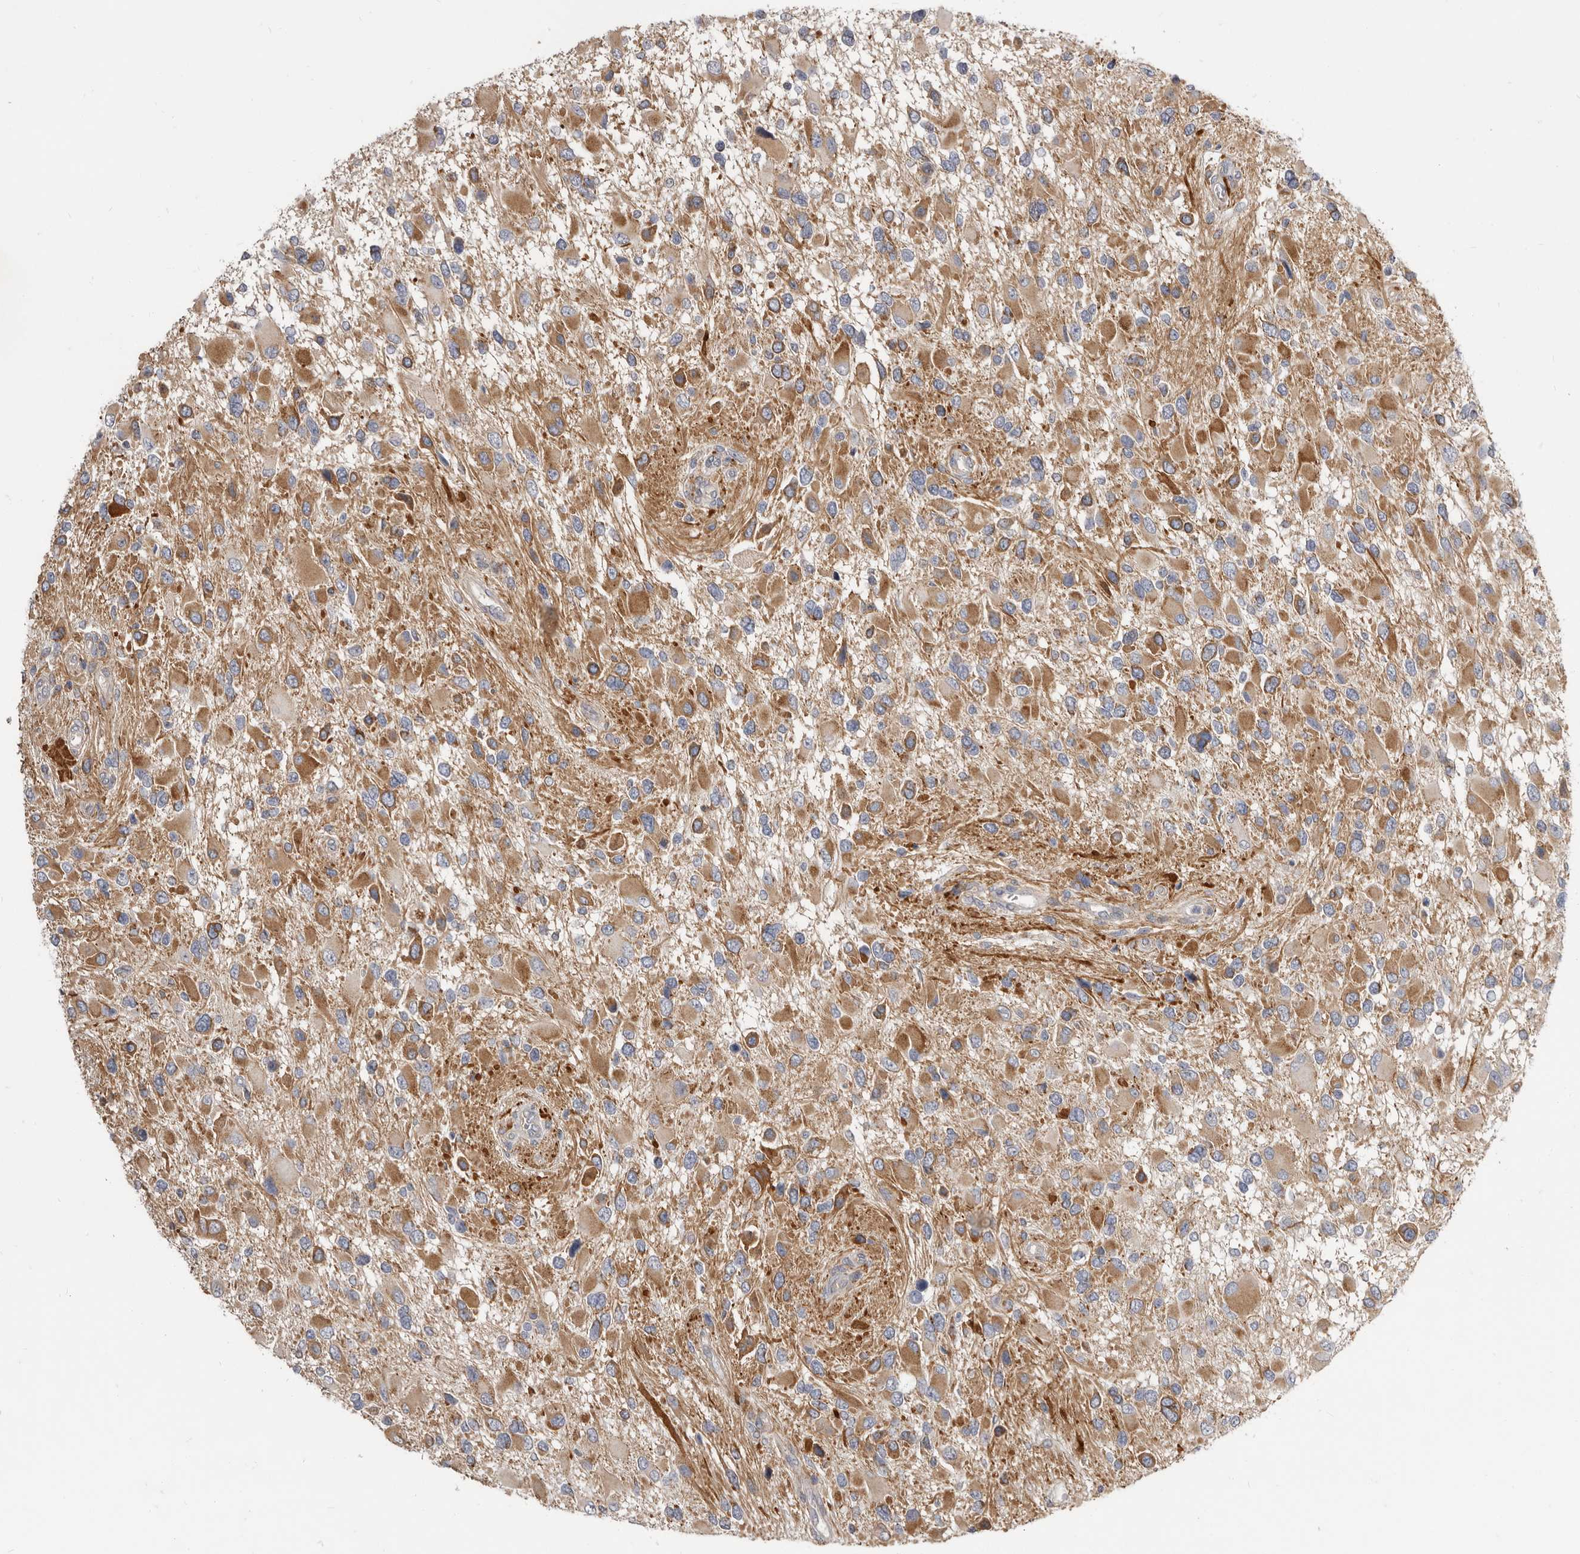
{"staining": {"intensity": "weak", "quantity": "25%-75%", "location": "cytoplasmic/membranous"}, "tissue": "glioma", "cell_type": "Tumor cells", "image_type": "cancer", "snomed": [{"axis": "morphology", "description": "Glioma, malignant, High grade"}, {"axis": "topography", "description": "Brain"}], "caption": "The immunohistochemical stain highlights weak cytoplasmic/membranous positivity in tumor cells of glioma tissue. (brown staining indicates protein expression, while blue staining denotes nuclei).", "gene": "SMC4", "patient": {"sex": "male", "age": 53}}